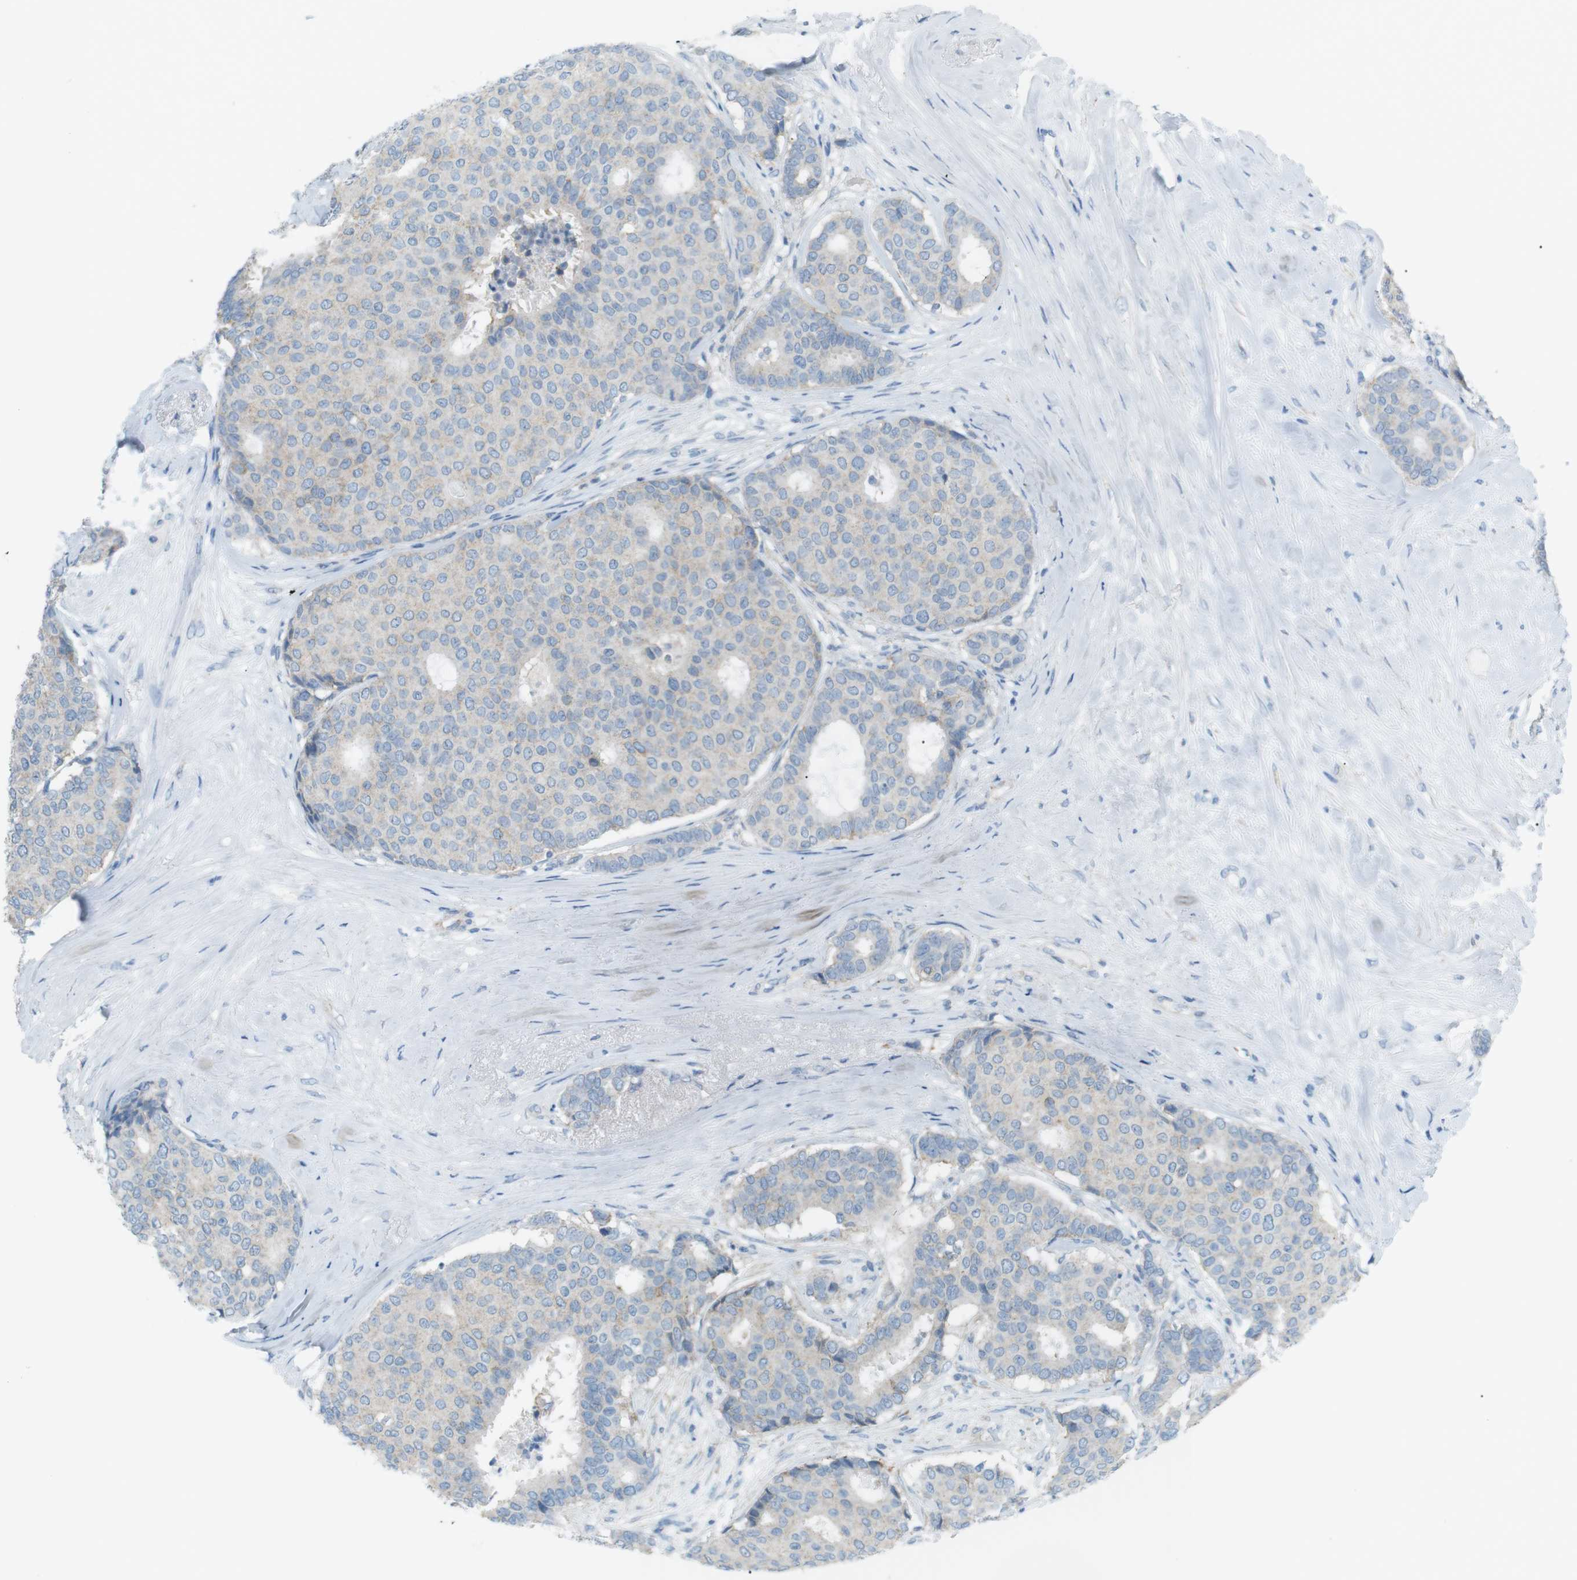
{"staining": {"intensity": "negative", "quantity": "none", "location": "none"}, "tissue": "breast cancer", "cell_type": "Tumor cells", "image_type": "cancer", "snomed": [{"axis": "morphology", "description": "Duct carcinoma"}, {"axis": "topography", "description": "Breast"}], "caption": "Immunohistochemistry image of neoplastic tissue: human breast intraductal carcinoma stained with DAB (3,3'-diaminobenzidine) reveals no significant protein staining in tumor cells.", "gene": "VAMP1", "patient": {"sex": "female", "age": 75}}